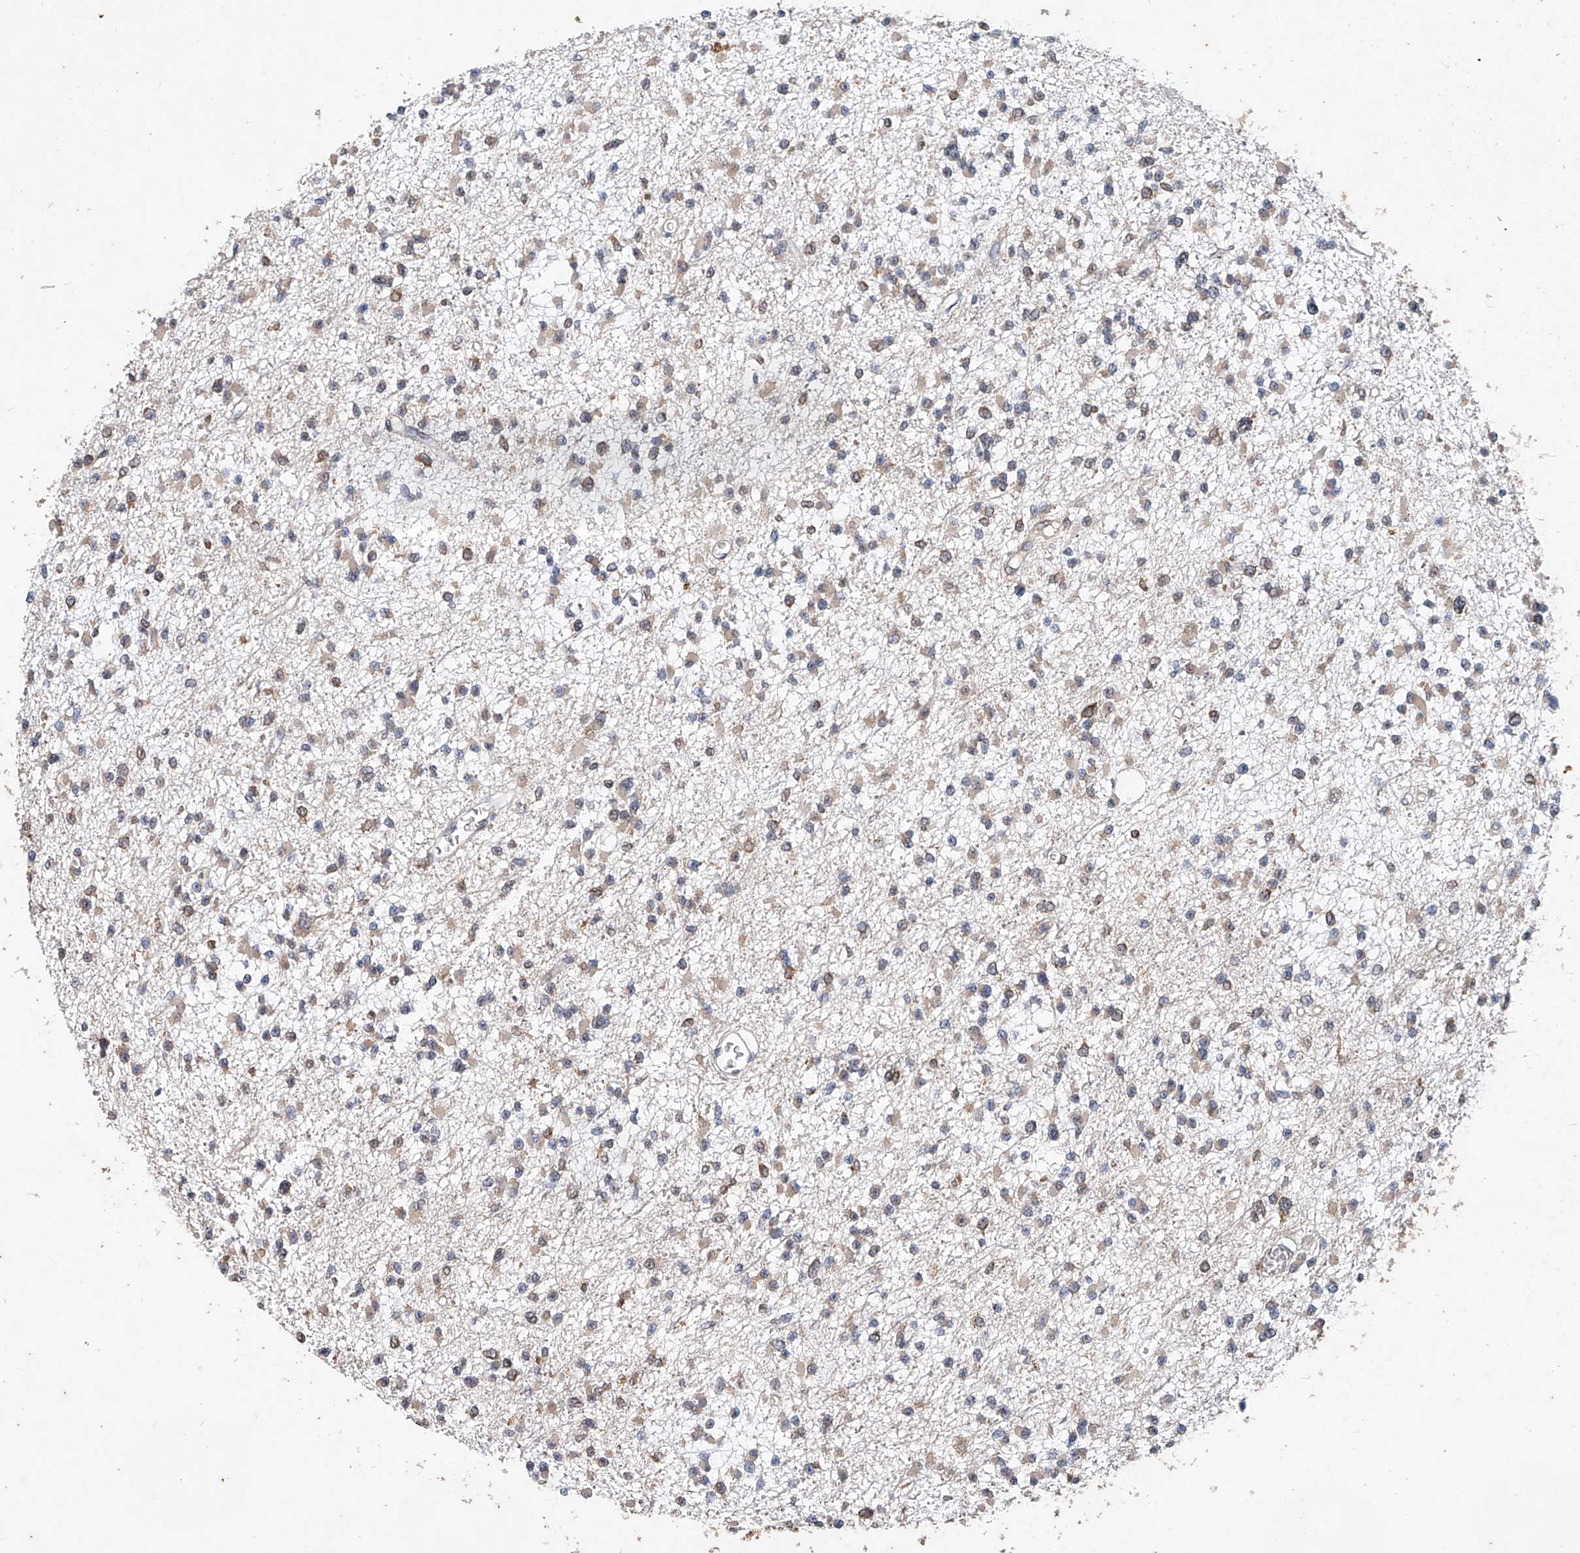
{"staining": {"intensity": "weak", "quantity": ">75%", "location": "cytoplasmic/membranous"}, "tissue": "glioma", "cell_type": "Tumor cells", "image_type": "cancer", "snomed": [{"axis": "morphology", "description": "Glioma, malignant, Low grade"}, {"axis": "topography", "description": "Brain"}], "caption": "The micrograph shows staining of low-grade glioma (malignant), revealing weak cytoplasmic/membranous protein expression (brown color) within tumor cells.", "gene": "CERS4", "patient": {"sex": "female", "age": 22}}